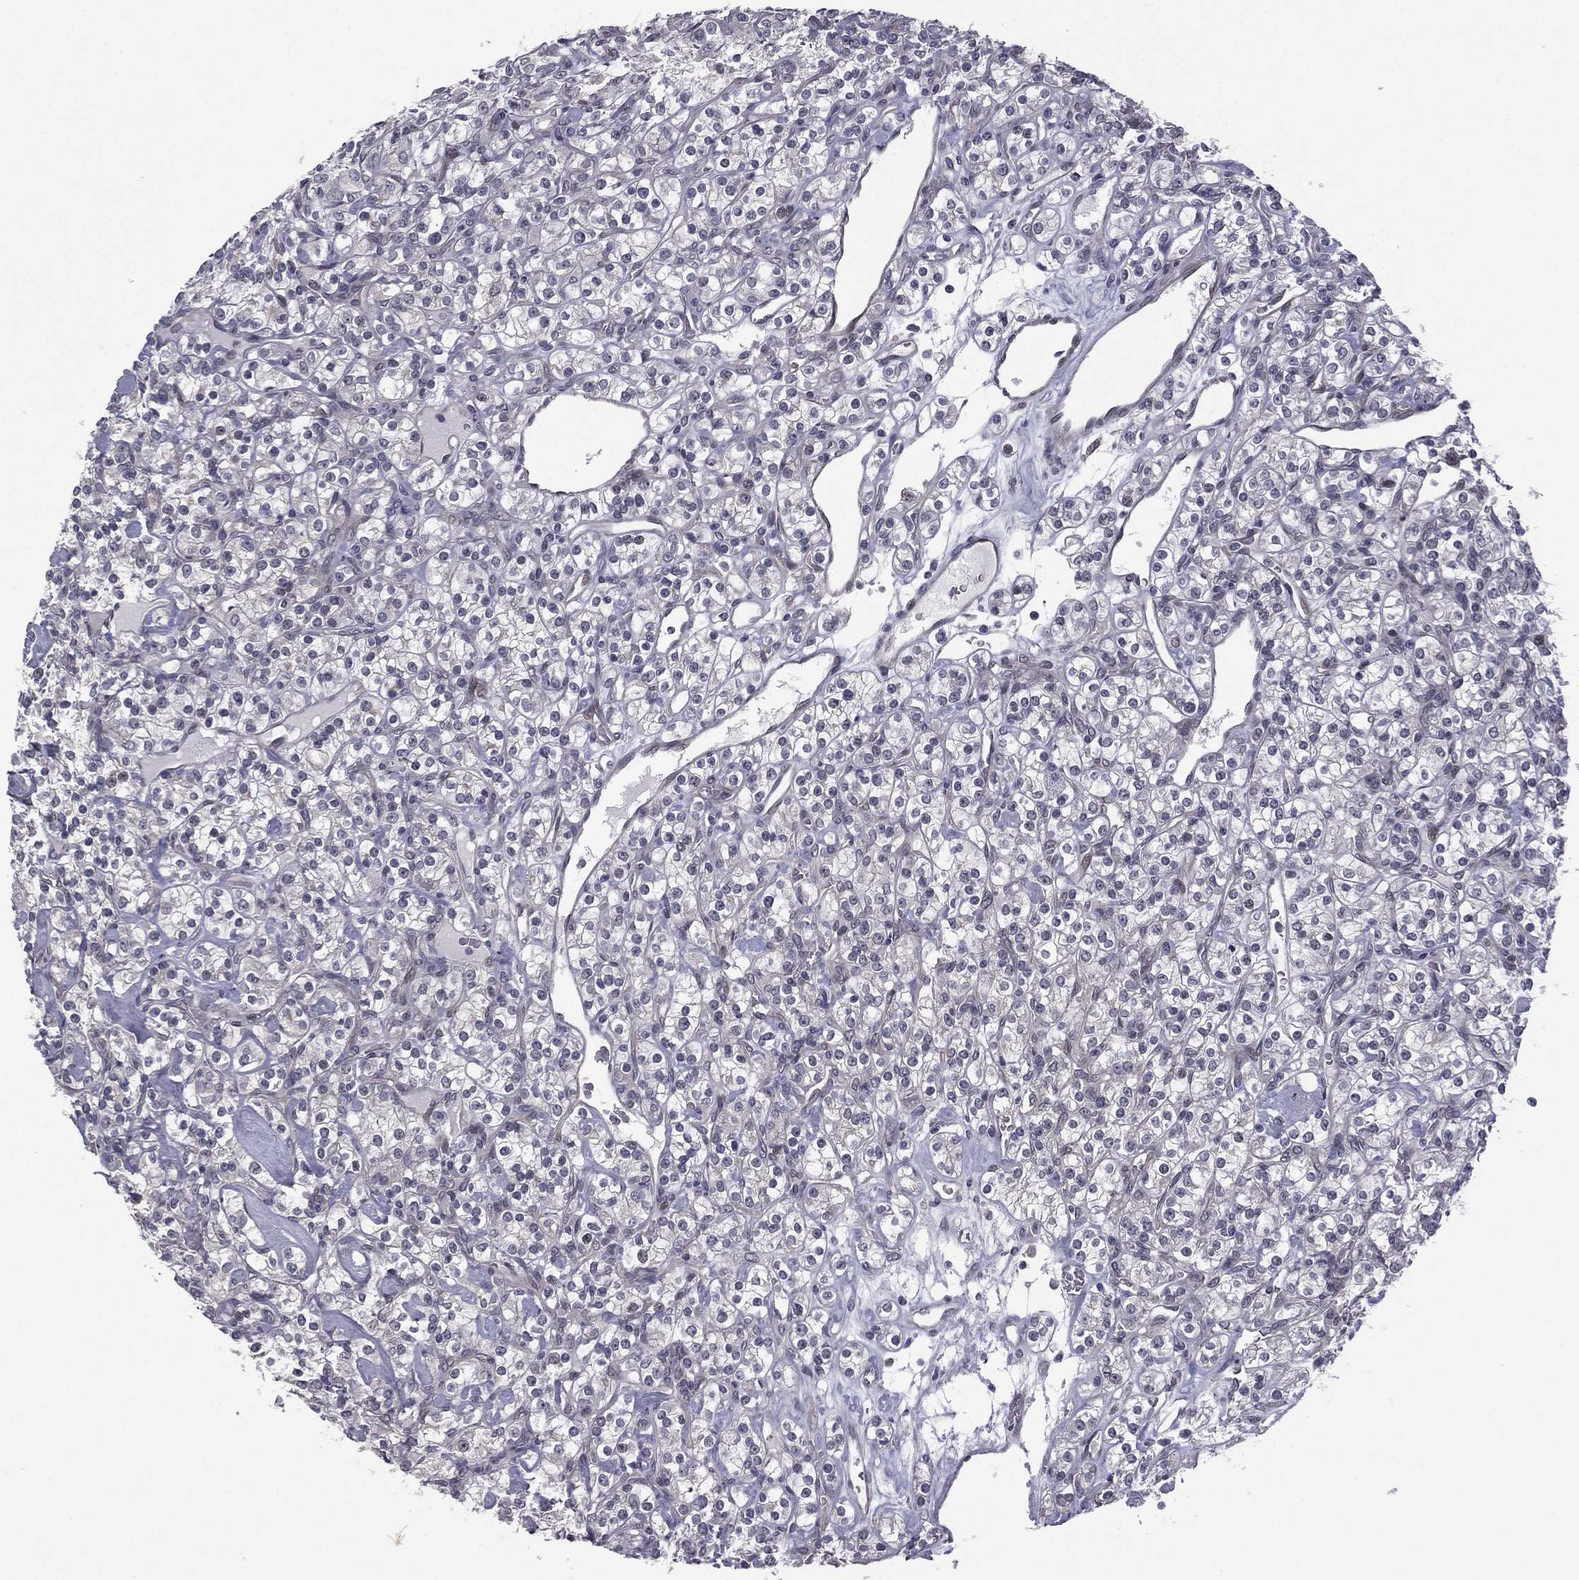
{"staining": {"intensity": "negative", "quantity": "none", "location": "none"}, "tissue": "renal cancer", "cell_type": "Tumor cells", "image_type": "cancer", "snomed": [{"axis": "morphology", "description": "Adenocarcinoma, NOS"}, {"axis": "topography", "description": "Kidney"}], "caption": "Renal cancer (adenocarcinoma) was stained to show a protein in brown. There is no significant expression in tumor cells. (Brightfield microscopy of DAB immunohistochemistry at high magnification).", "gene": "ACTRT2", "patient": {"sex": "male", "age": 77}}